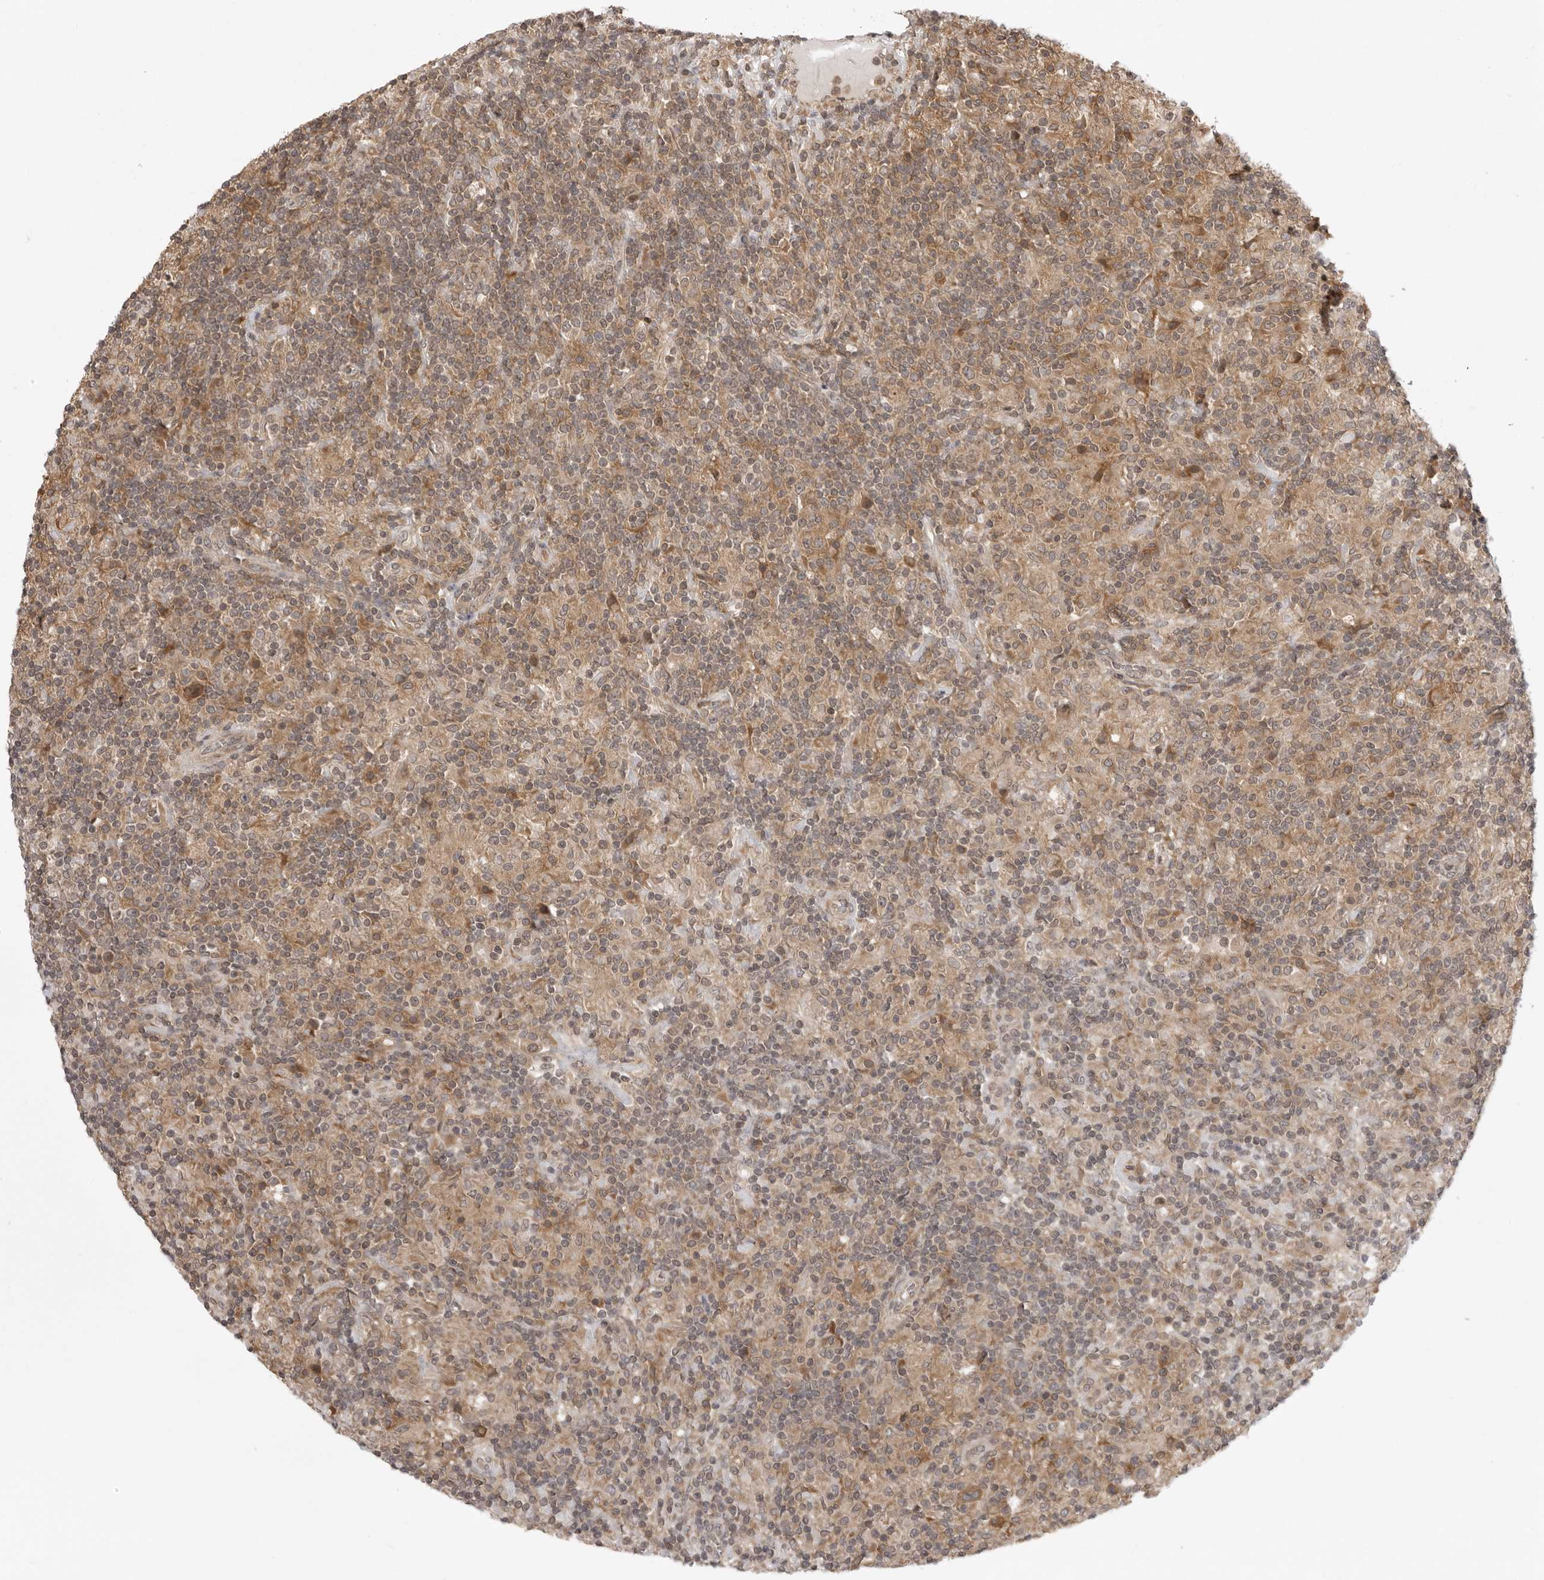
{"staining": {"intensity": "weak", "quantity": ">75%", "location": "cytoplasmic/membranous"}, "tissue": "lymphoma", "cell_type": "Tumor cells", "image_type": "cancer", "snomed": [{"axis": "morphology", "description": "Hodgkin's disease, NOS"}, {"axis": "topography", "description": "Lymph node"}], "caption": "Protein staining of Hodgkin's disease tissue shows weak cytoplasmic/membranous positivity in approximately >75% of tumor cells.", "gene": "PRRC2A", "patient": {"sex": "male", "age": 70}}